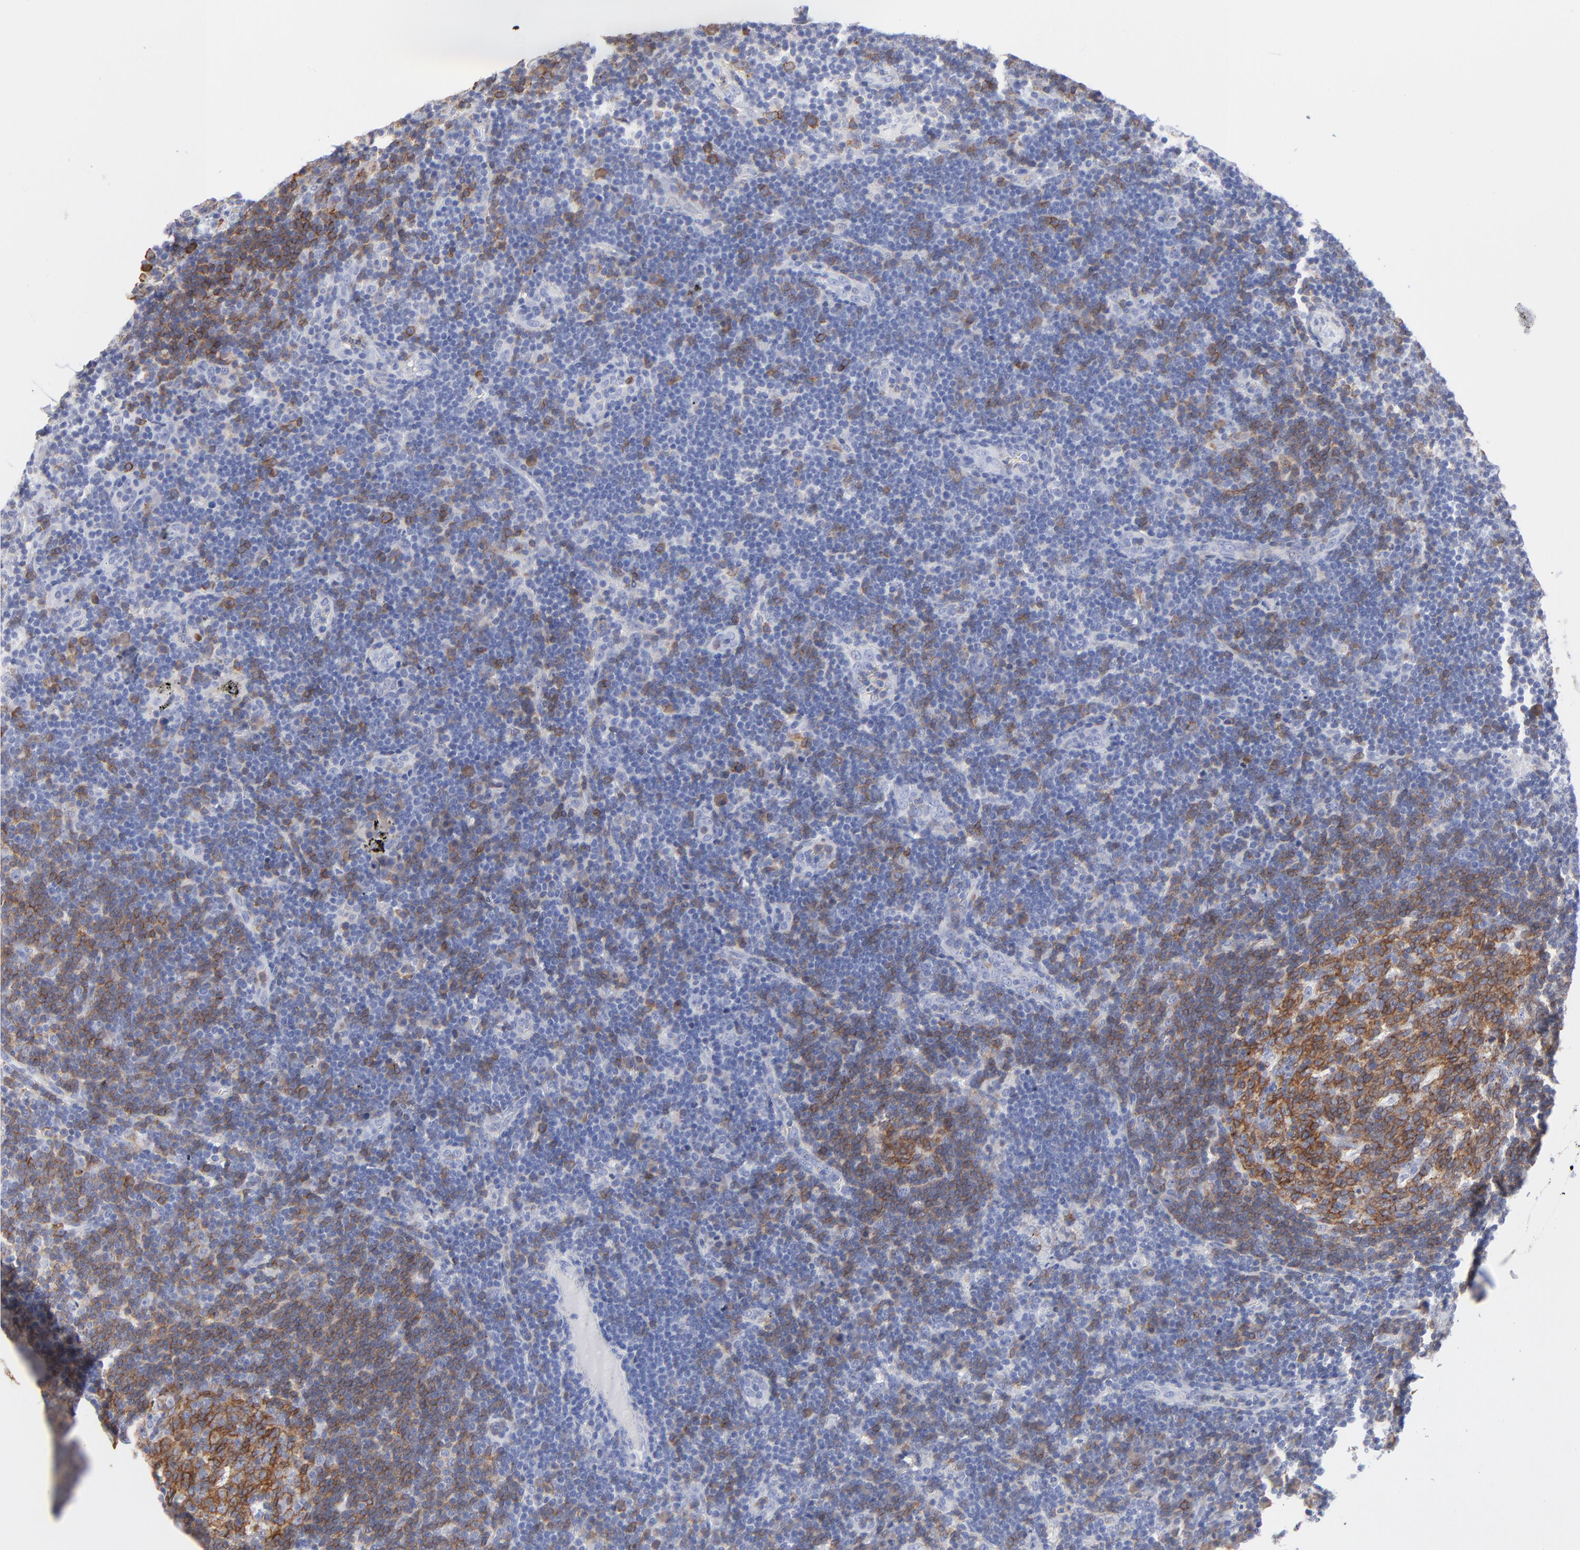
{"staining": {"intensity": "strong", "quantity": ">75%", "location": "cytoplasmic/membranous"}, "tissue": "lymph node", "cell_type": "Germinal center cells", "image_type": "normal", "snomed": [{"axis": "morphology", "description": "Normal tissue, NOS"}, {"axis": "morphology", "description": "Squamous cell carcinoma, metastatic, NOS"}, {"axis": "topography", "description": "Lymph node"}], "caption": "This is an image of immunohistochemistry (IHC) staining of benign lymph node, which shows strong positivity in the cytoplasmic/membranous of germinal center cells.", "gene": "LAT2", "patient": {"sex": "female", "age": 53}}